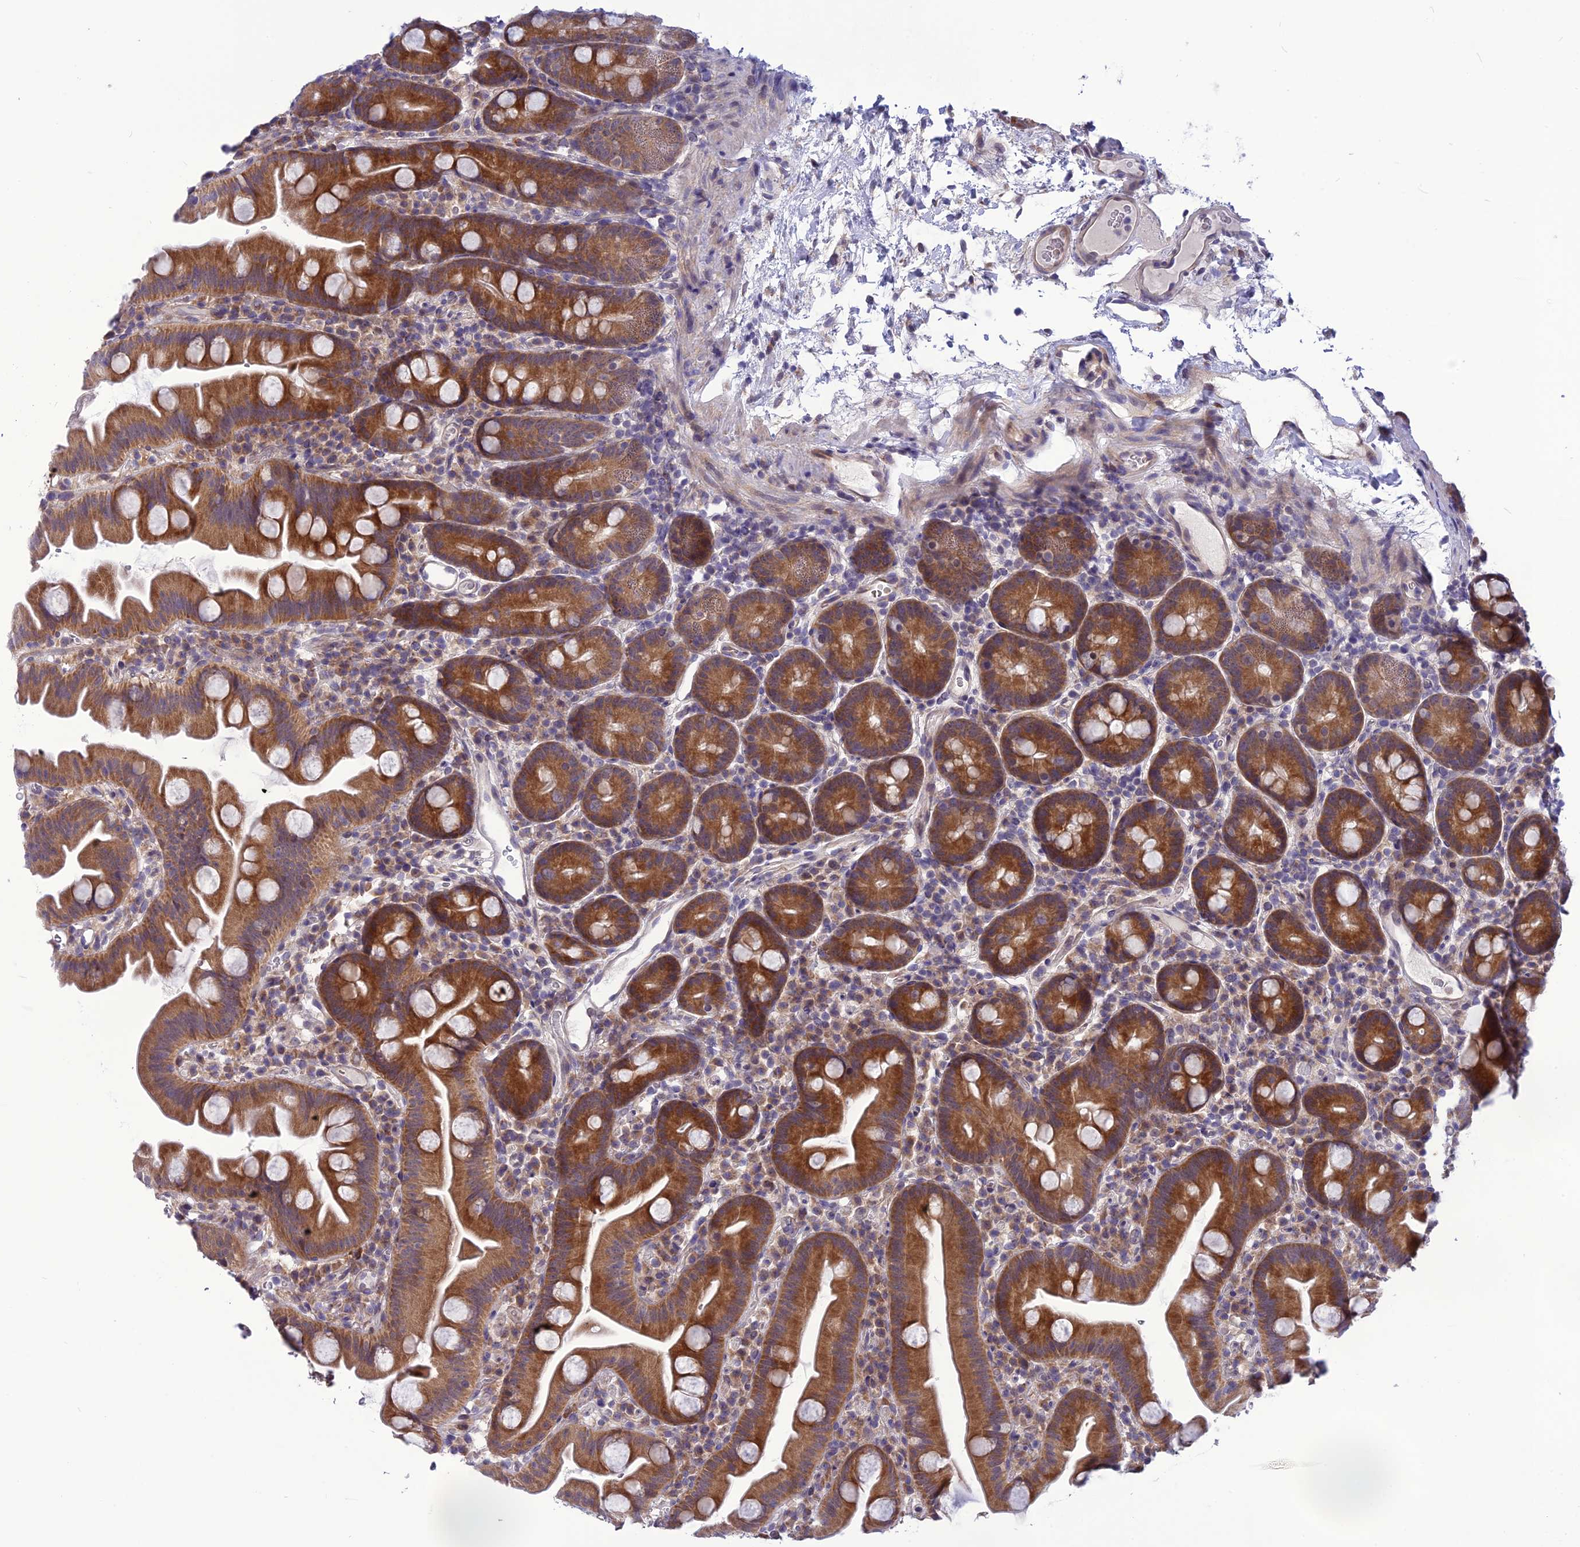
{"staining": {"intensity": "strong", "quantity": ">75%", "location": "cytoplasmic/membranous"}, "tissue": "small intestine", "cell_type": "Glandular cells", "image_type": "normal", "snomed": [{"axis": "morphology", "description": "Normal tissue, NOS"}, {"axis": "topography", "description": "Small intestine"}], "caption": "Small intestine stained for a protein displays strong cytoplasmic/membranous positivity in glandular cells. (Stains: DAB in brown, nuclei in blue, Microscopy: brightfield microscopy at high magnification).", "gene": "PSMF1", "patient": {"sex": "female", "age": 68}}